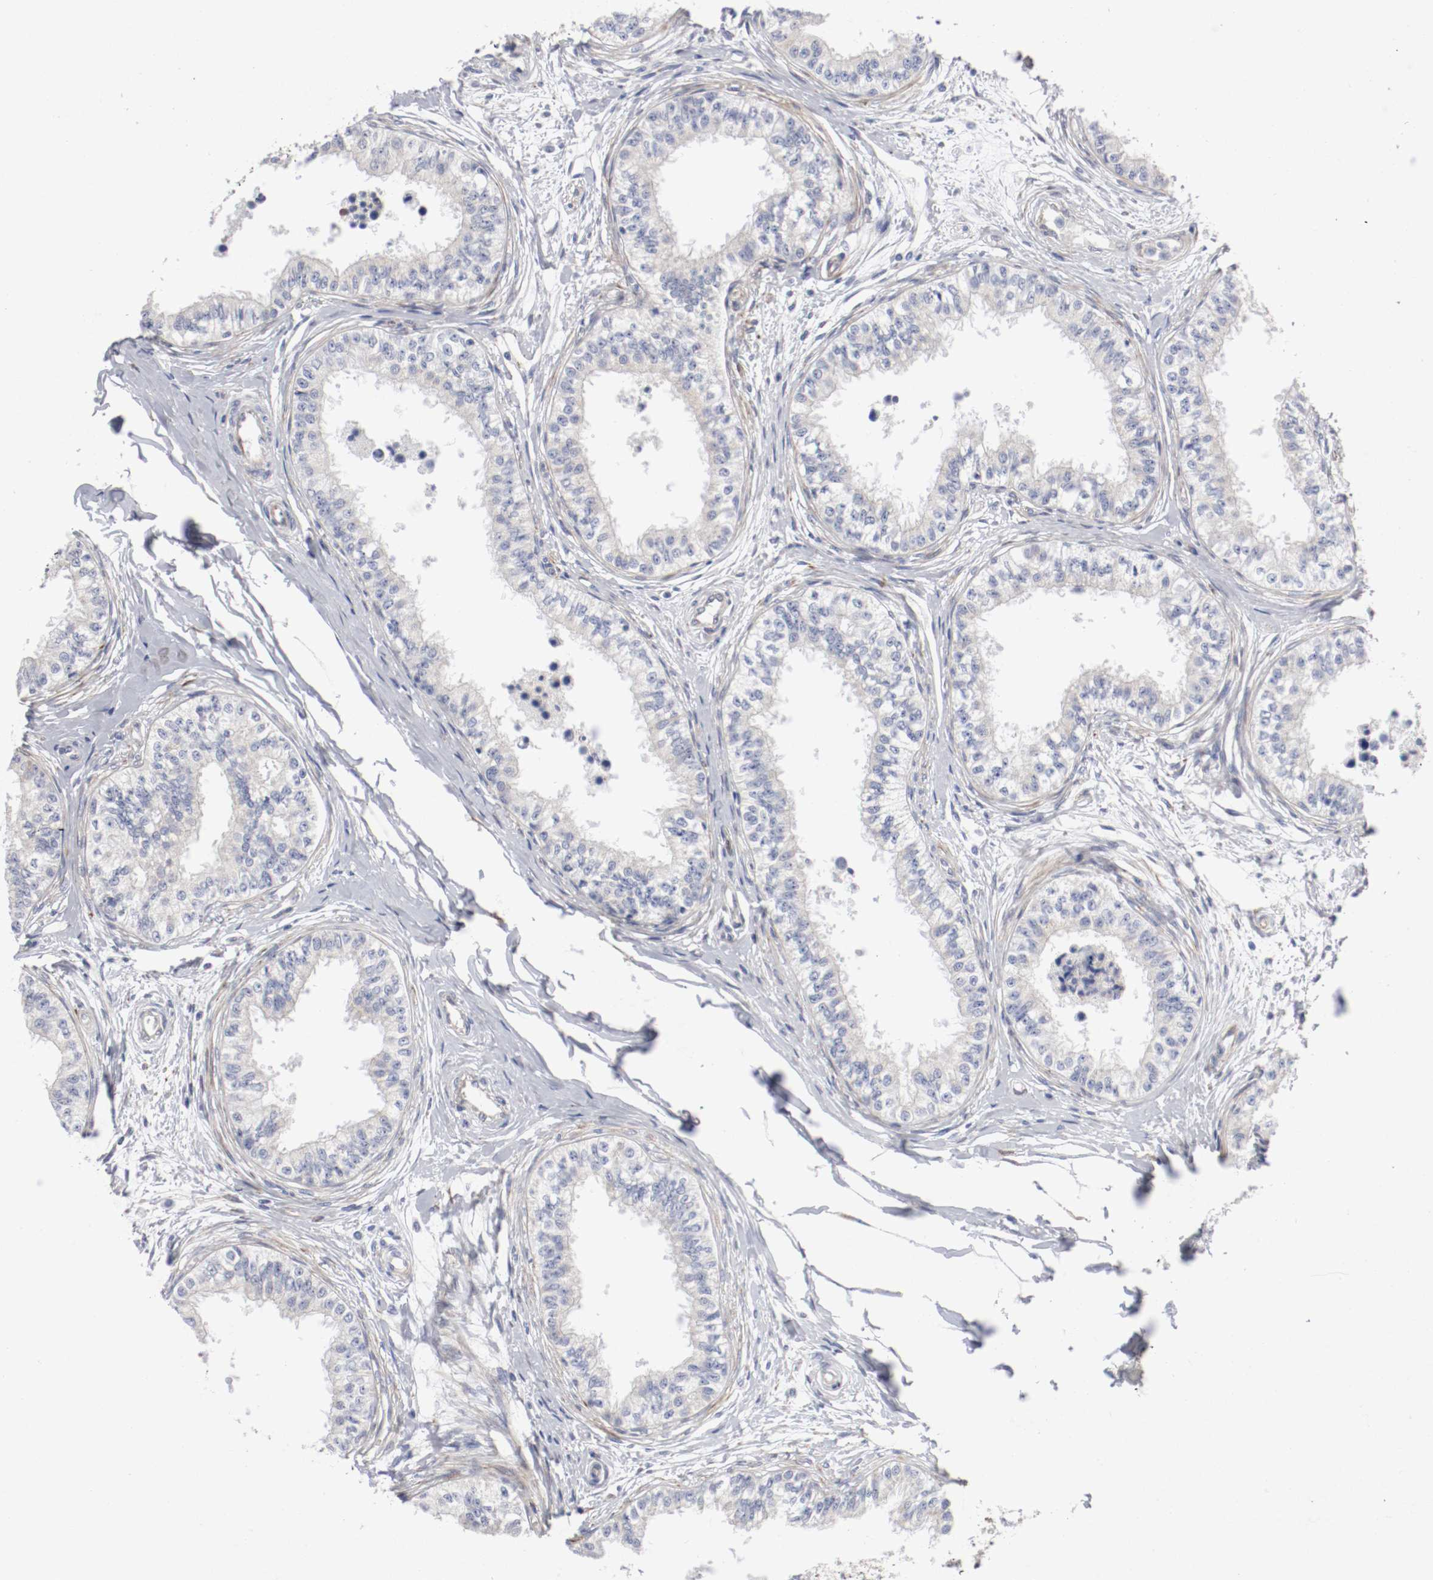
{"staining": {"intensity": "moderate", "quantity": "25%-75%", "location": "cytoplasmic/membranous"}, "tissue": "epididymis", "cell_type": "Glandular cells", "image_type": "normal", "snomed": [{"axis": "morphology", "description": "Normal tissue, NOS"}, {"axis": "morphology", "description": "Adenocarcinoma, metastatic, NOS"}, {"axis": "topography", "description": "Testis"}, {"axis": "topography", "description": "Epididymis"}], "caption": "Epididymis stained with DAB (3,3'-diaminobenzidine) immunohistochemistry (IHC) shows medium levels of moderate cytoplasmic/membranous expression in approximately 25%-75% of glandular cells.", "gene": "GIT1", "patient": {"sex": "male", "age": 26}}